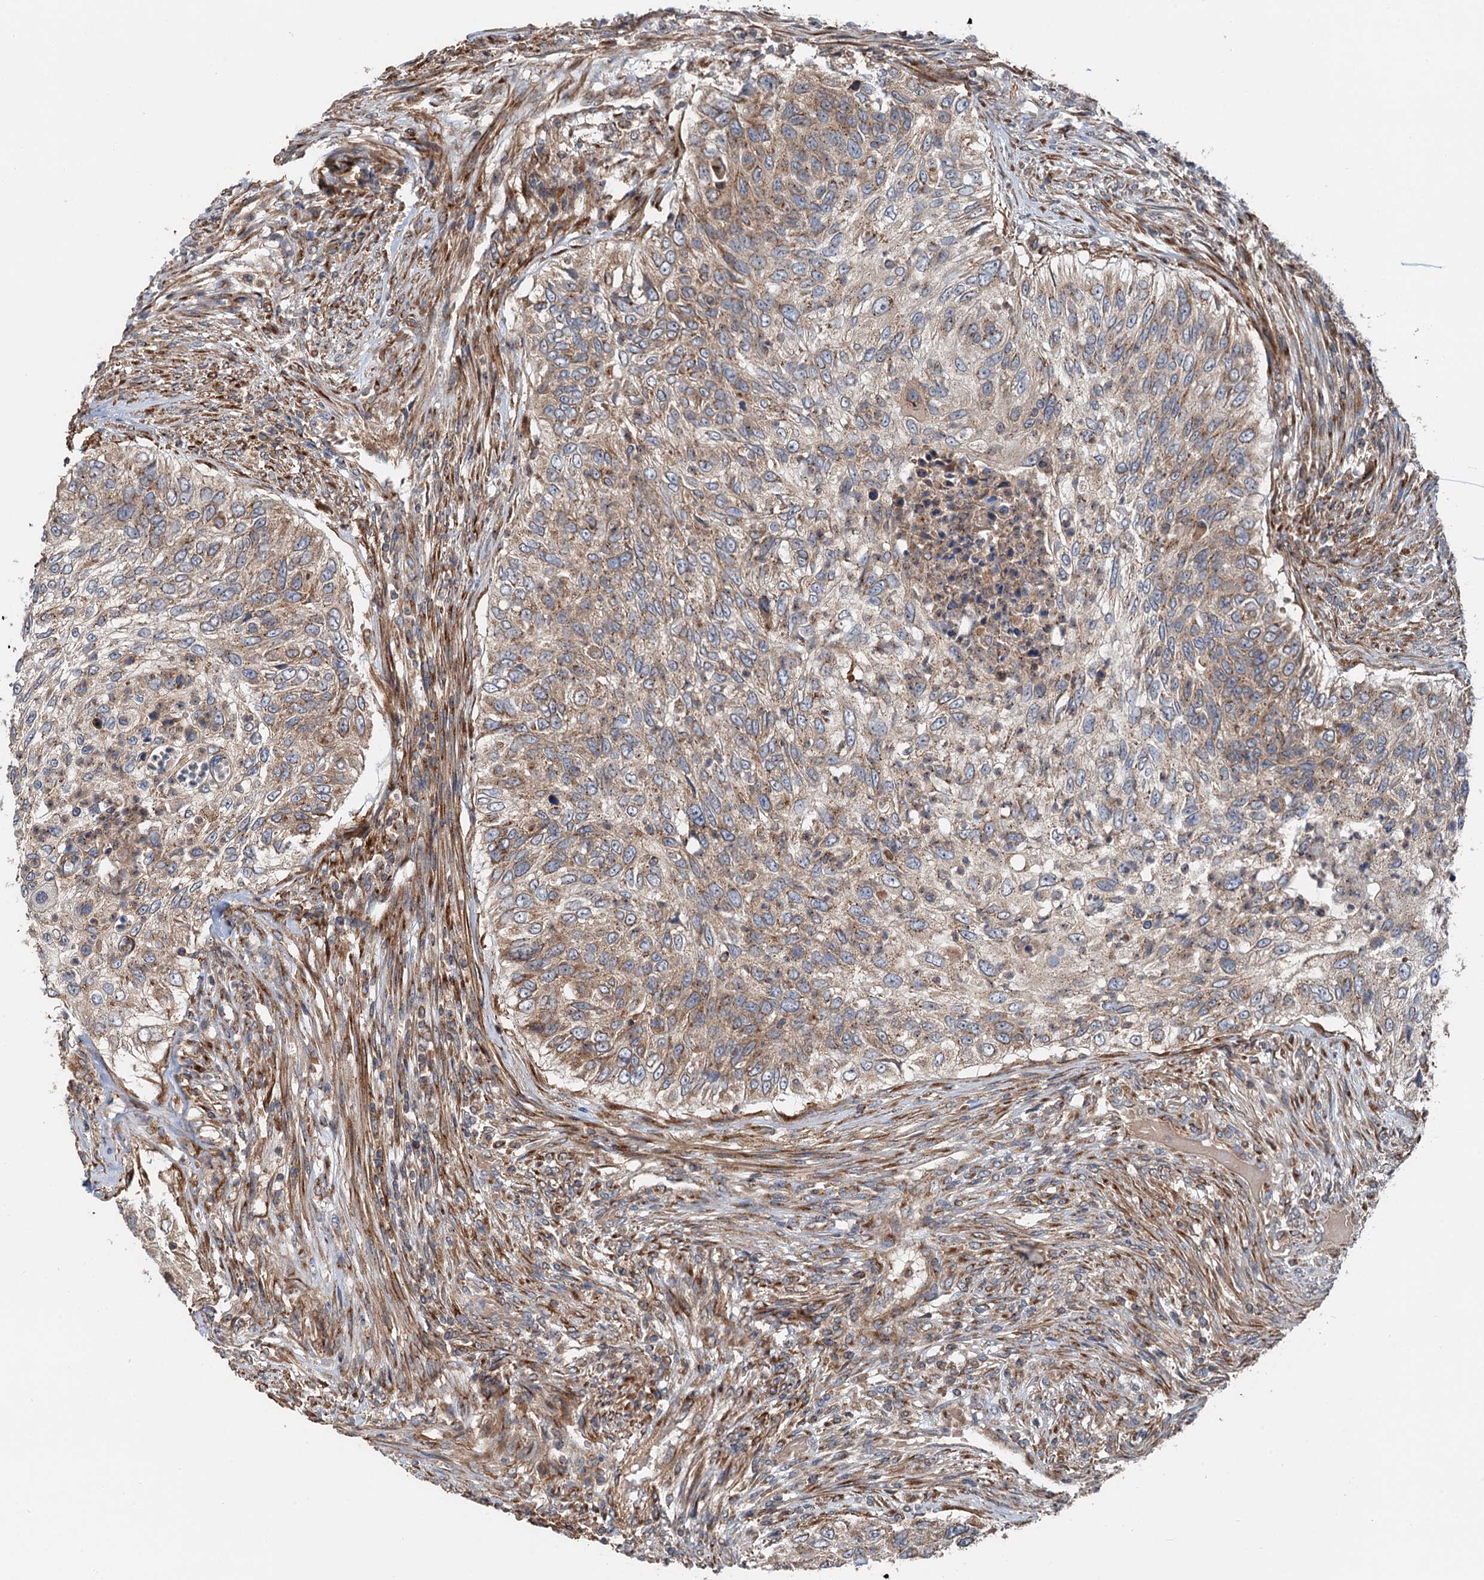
{"staining": {"intensity": "weak", "quantity": ">75%", "location": "cytoplasmic/membranous"}, "tissue": "urothelial cancer", "cell_type": "Tumor cells", "image_type": "cancer", "snomed": [{"axis": "morphology", "description": "Urothelial carcinoma, High grade"}, {"axis": "topography", "description": "Urinary bladder"}], "caption": "A brown stain highlights weak cytoplasmic/membranous positivity of a protein in urothelial carcinoma (high-grade) tumor cells.", "gene": "ANKRD26", "patient": {"sex": "female", "age": 60}}